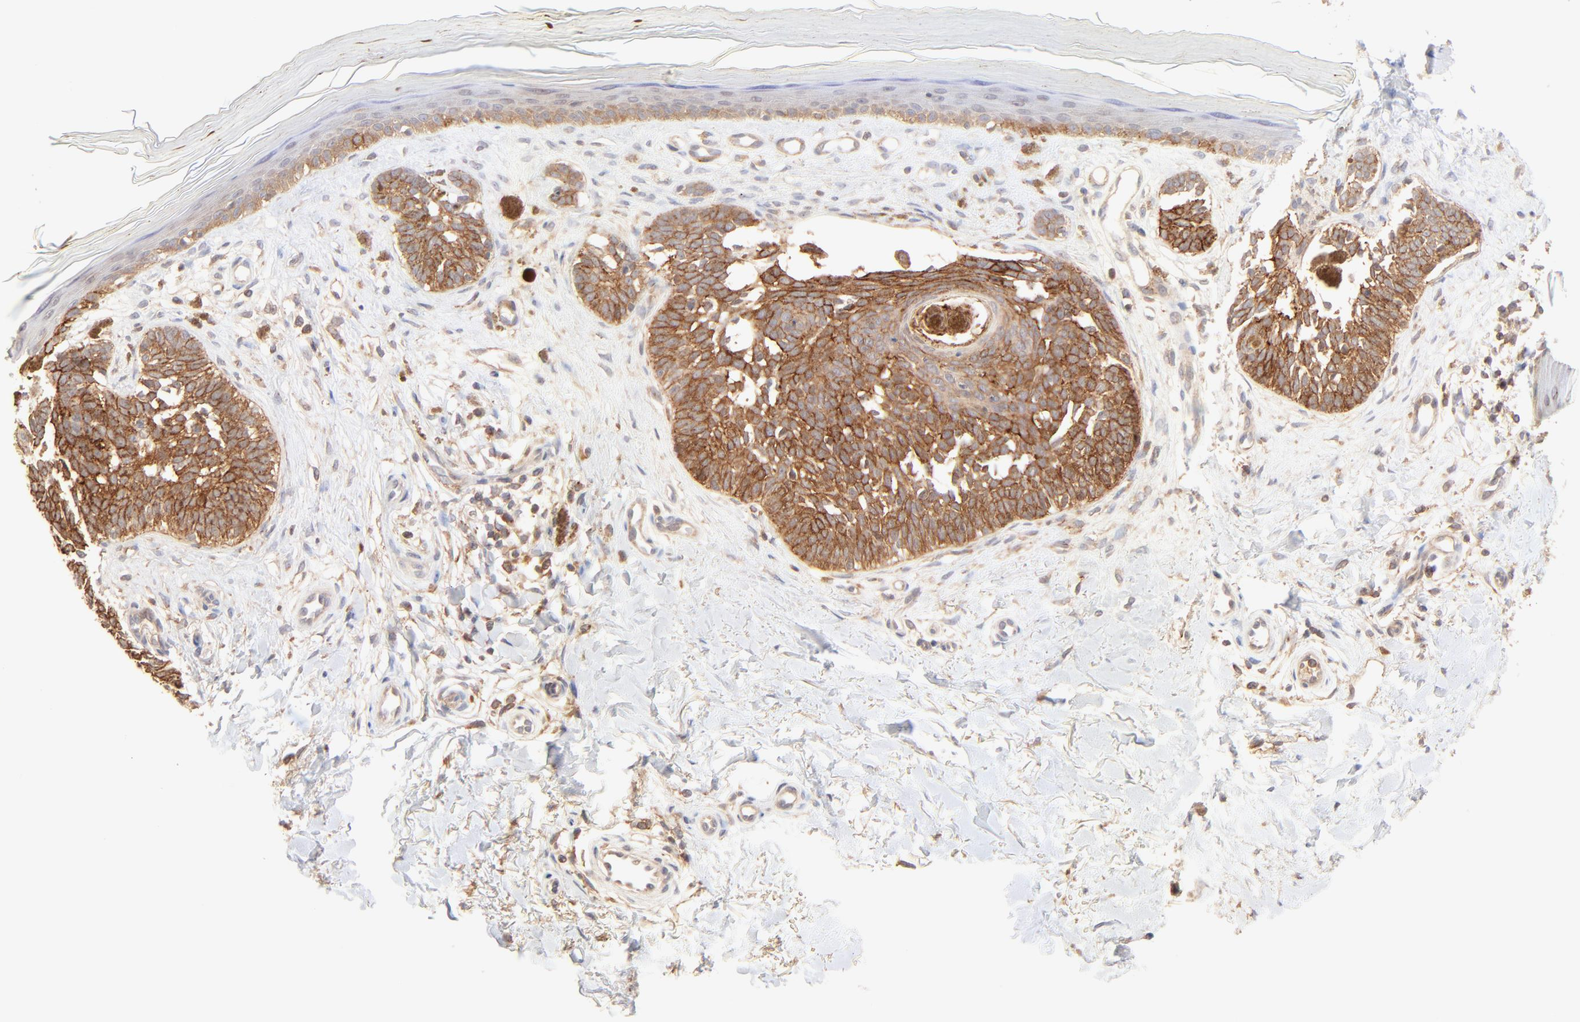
{"staining": {"intensity": "strong", "quantity": ">75%", "location": "cytoplasmic/membranous"}, "tissue": "skin cancer", "cell_type": "Tumor cells", "image_type": "cancer", "snomed": [{"axis": "morphology", "description": "Normal tissue, NOS"}, {"axis": "morphology", "description": "Basal cell carcinoma"}, {"axis": "topography", "description": "Skin"}], "caption": "Protein analysis of basal cell carcinoma (skin) tissue displays strong cytoplasmic/membranous expression in about >75% of tumor cells.", "gene": "CSPG4", "patient": {"sex": "female", "age": 58}}